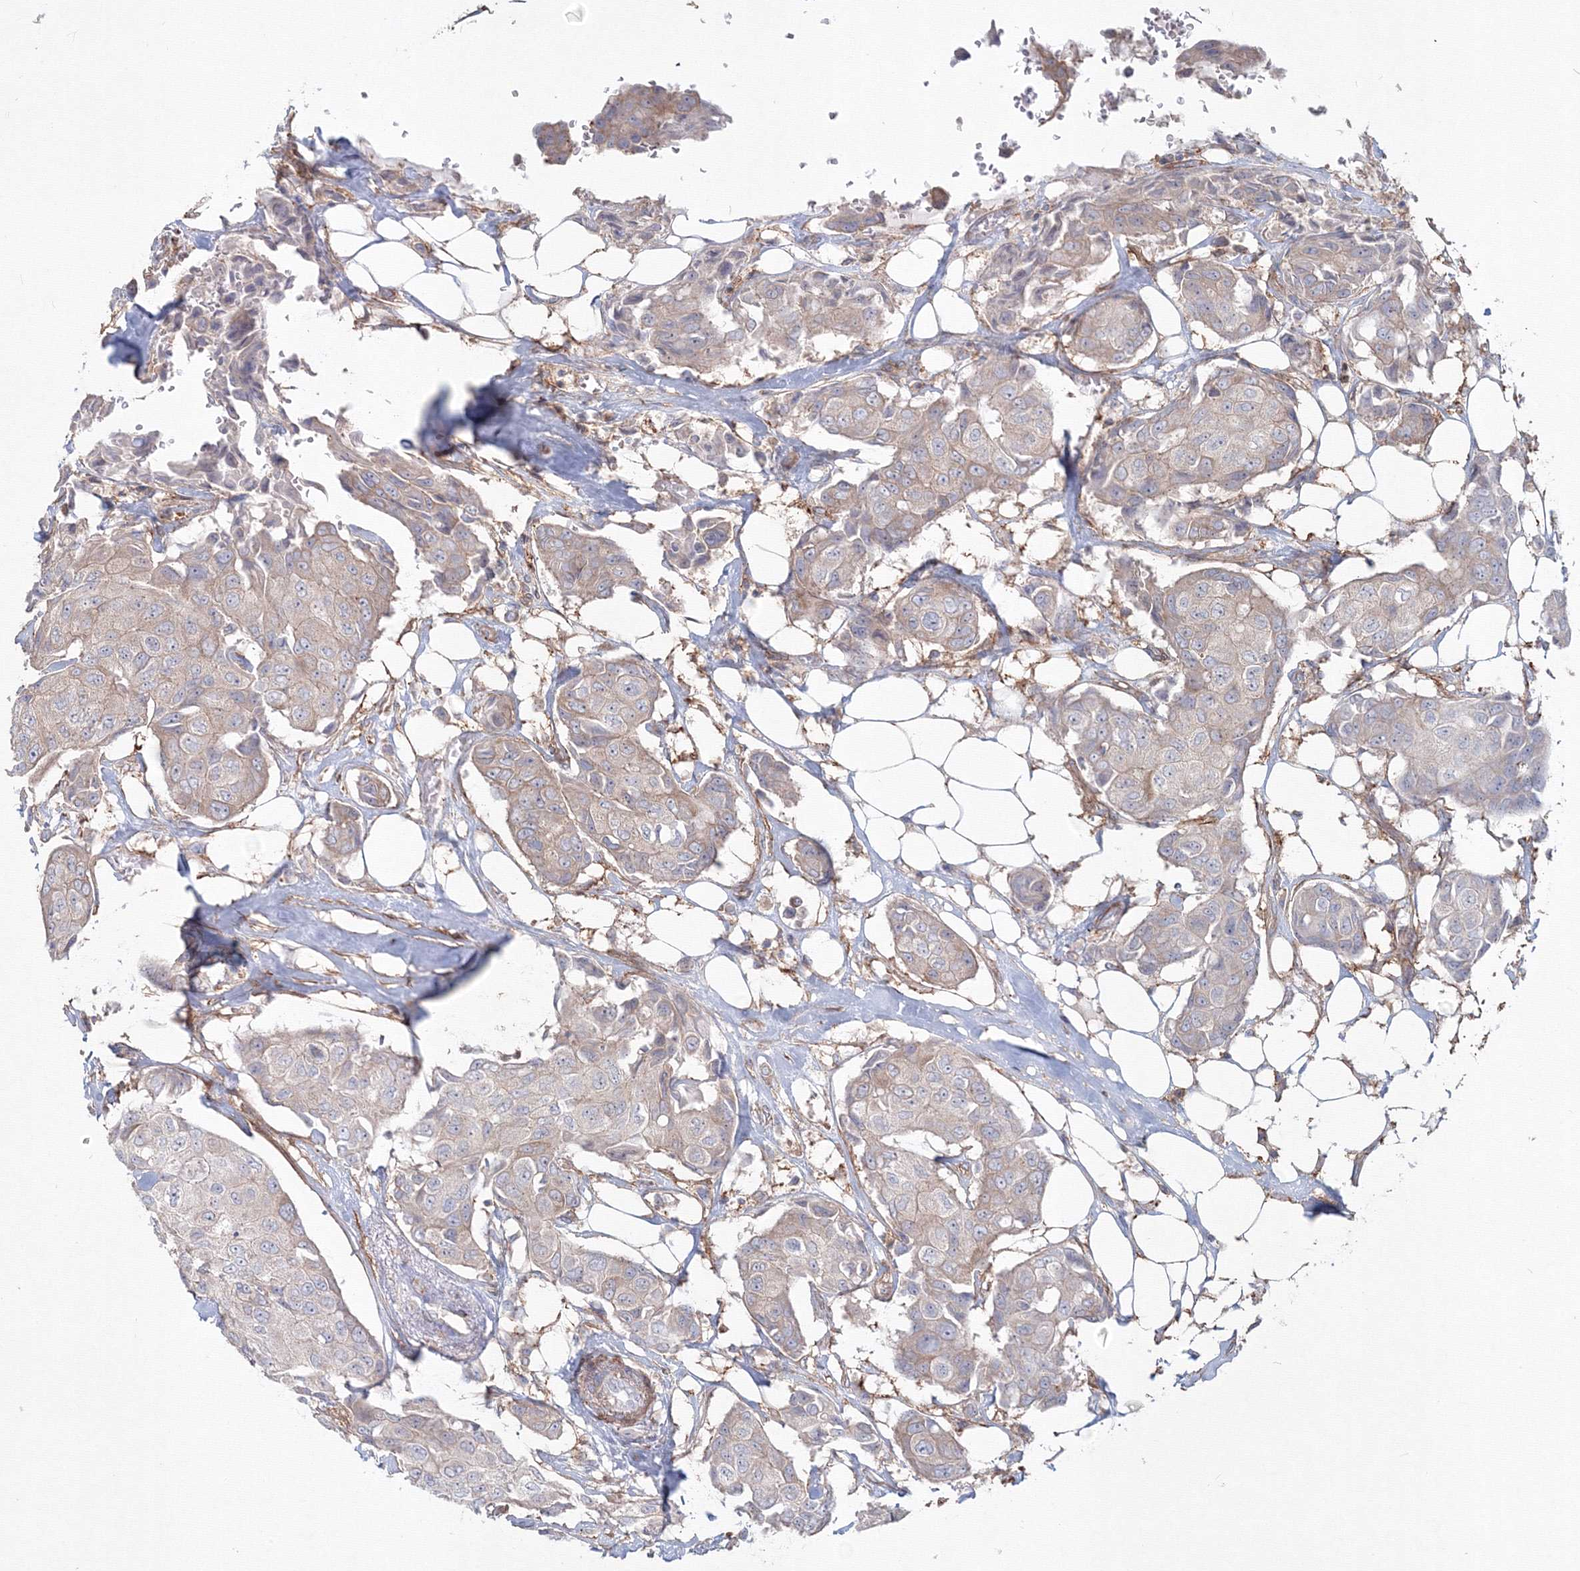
{"staining": {"intensity": "negative", "quantity": "none", "location": "none"}, "tissue": "breast cancer", "cell_type": "Tumor cells", "image_type": "cancer", "snomed": [{"axis": "morphology", "description": "Duct carcinoma"}, {"axis": "topography", "description": "Breast"}], "caption": "High power microscopy image of an immunohistochemistry image of breast cancer (invasive ductal carcinoma), revealing no significant expression in tumor cells.", "gene": "SH3PXD2A", "patient": {"sex": "female", "age": 80}}